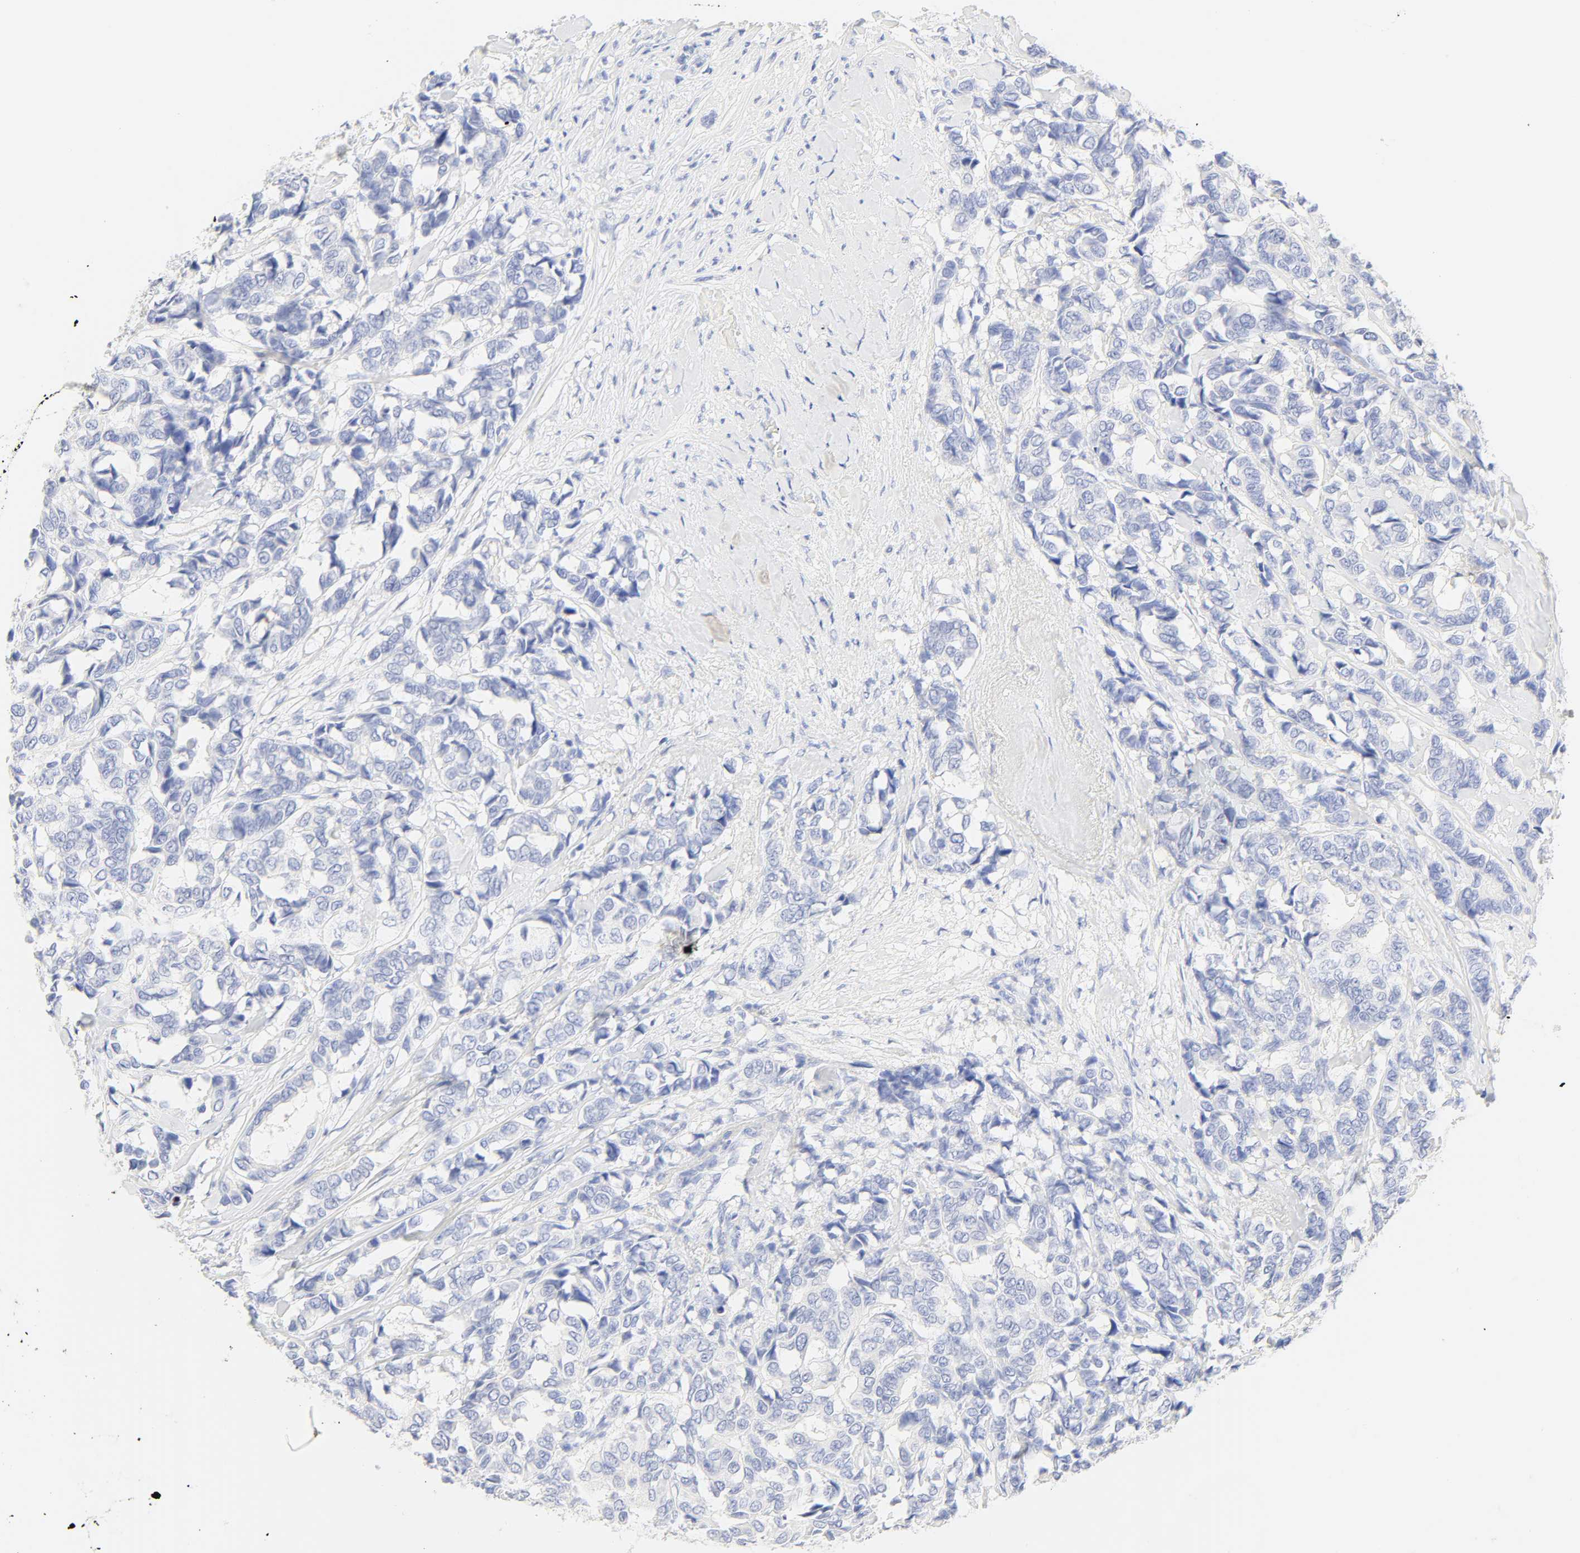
{"staining": {"intensity": "negative", "quantity": "none", "location": "none"}, "tissue": "breast cancer", "cell_type": "Tumor cells", "image_type": "cancer", "snomed": [{"axis": "morphology", "description": "Duct carcinoma"}, {"axis": "topography", "description": "Breast"}], "caption": "Immunohistochemistry (IHC) of human breast infiltrating ductal carcinoma shows no positivity in tumor cells. The staining was performed using DAB (3,3'-diaminobenzidine) to visualize the protein expression in brown, while the nuclei were stained in blue with hematoxylin (Magnification: 20x).", "gene": "SLCO1B3", "patient": {"sex": "female", "age": 87}}